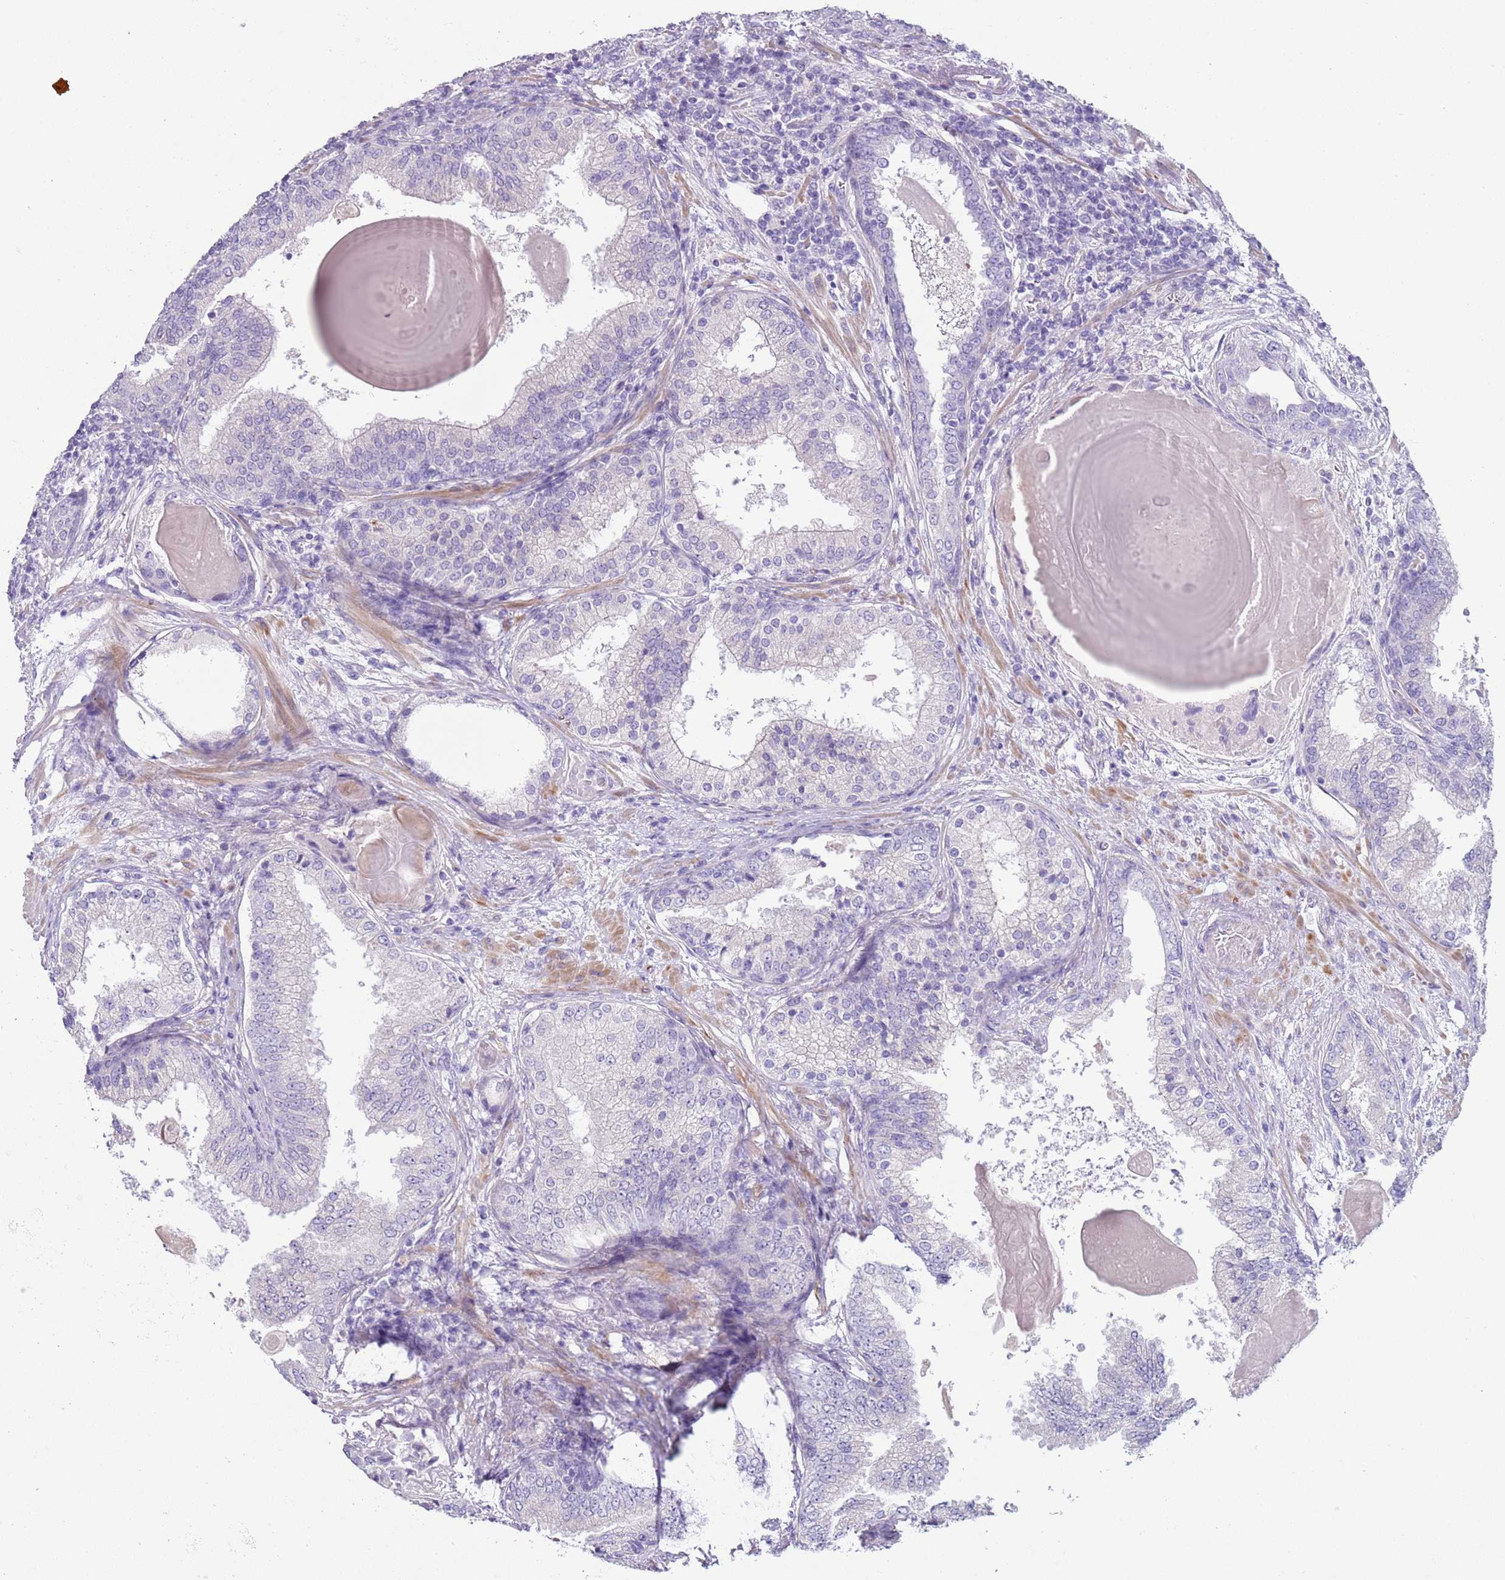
{"staining": {"intensity": "negative", "quantity": "none", "location": "none"}, "tissue": "prostate cancer", "cell_type": "Tumor cells", "image_type": "cancer", "snomed": [{"axis": "morphology", "description": "Adenocarcinoma, High grade"}, {"axis": "topography", "description": "Prostate"}], "caption": "Immunohistochemistry (IHC) image of neoplastic tissue: high-grade adenocarcinoma (prostate) stained with DAB shows no significant protein expression in tumor cells. (Immunohistochemistry (IHC), brightfield microscopy, high magnification).", "gene": "NPAP1", "patient": {"sex": "male", "age": 63}}